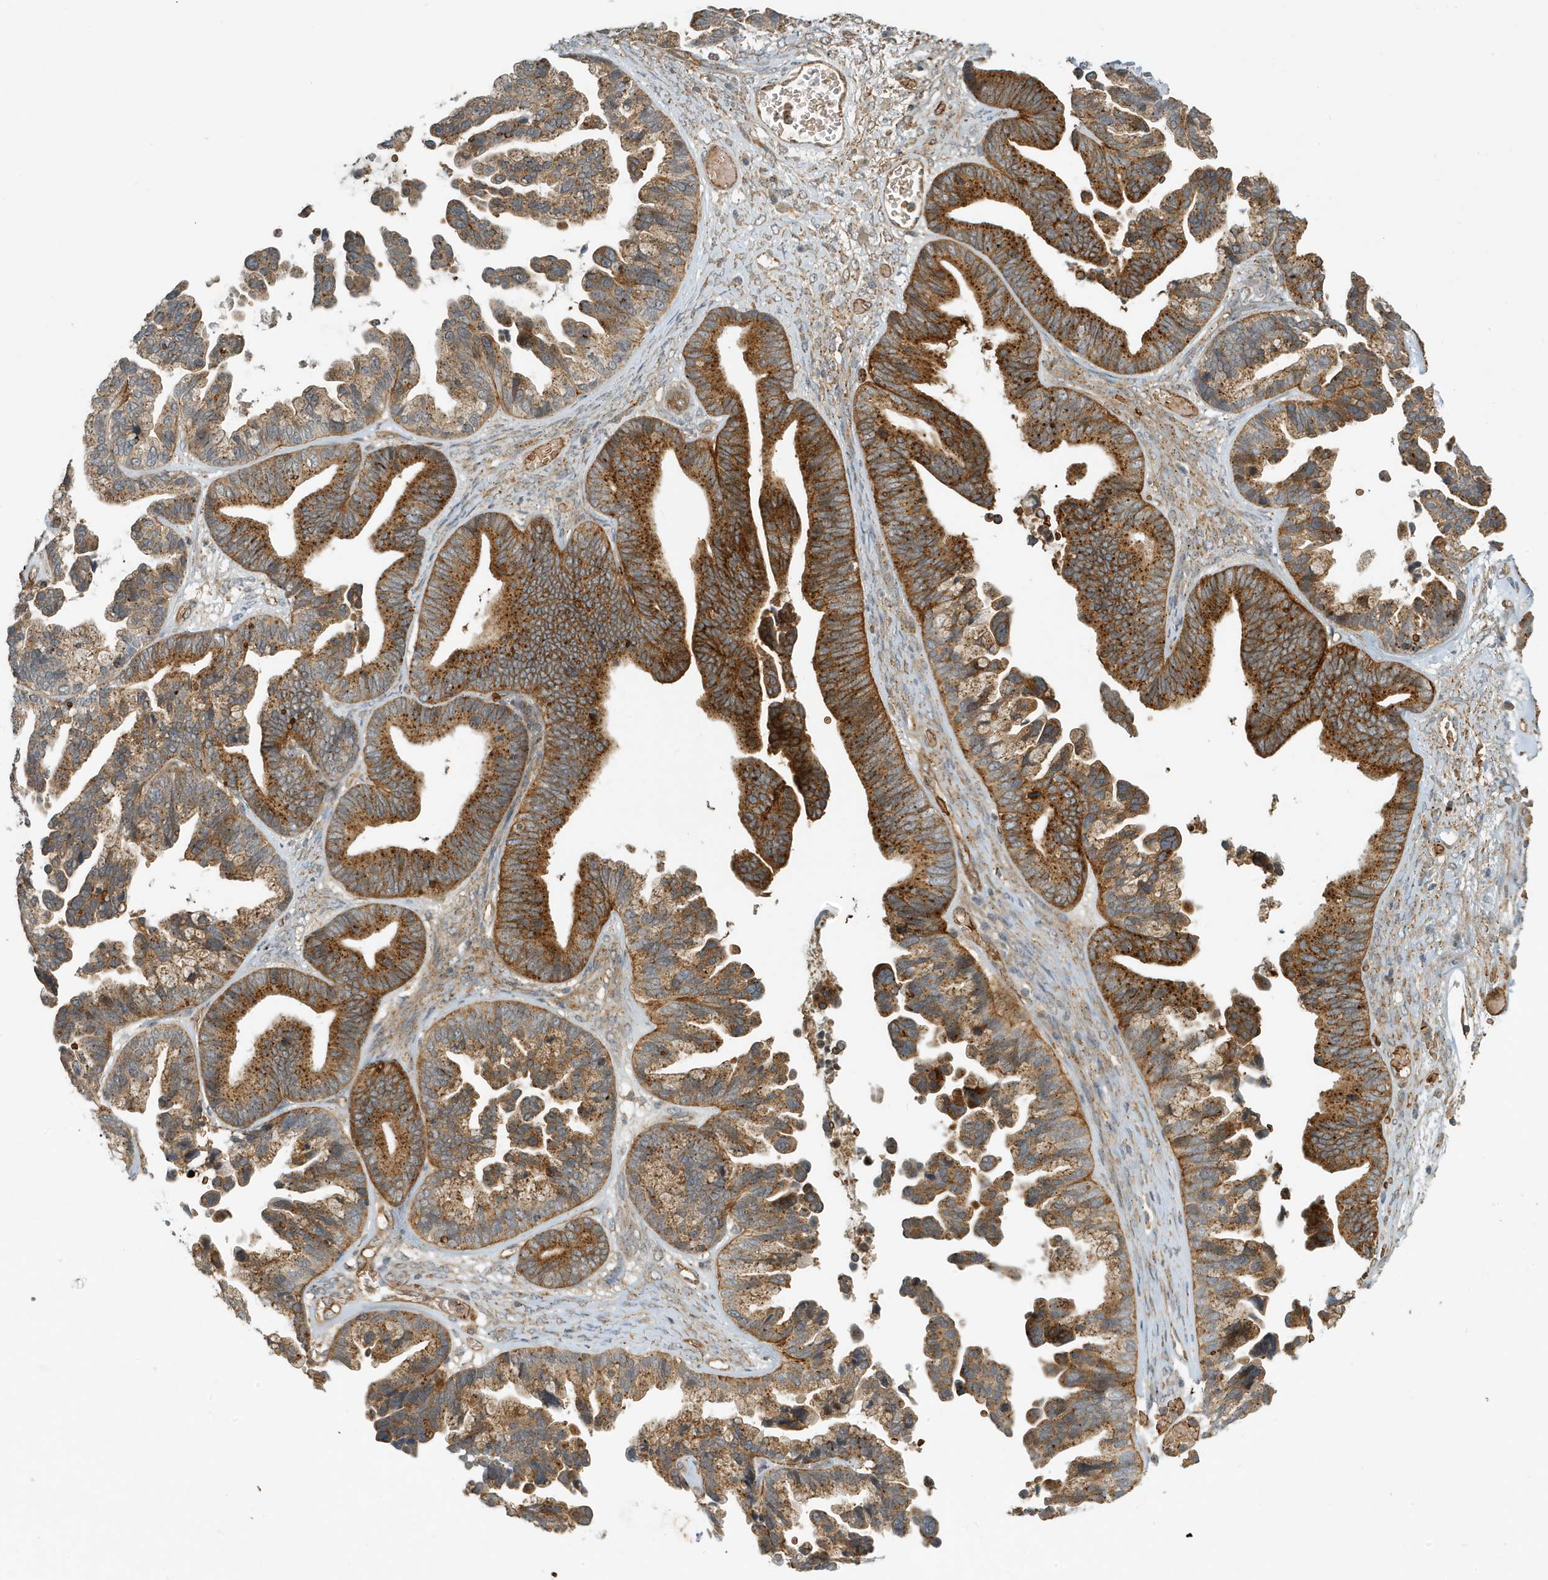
{"staining": {"intensity": "moderate", "quantity": ">75%", "location": "cytoplasmic/membranous"}, "tissue": "ovarian cancer", "cell_type": "Tumor cells", "image_type": "cancer", "snomed": [{"axis": "morphology", "description": "Cystadenocarcinoma, serous, NOS"}, {"axis": "topography", "description": "Ovary"}], "caption": "Tumor cells show medium levels of moderate cytoplasmic/membranous expression in about >75% of cells in serous cystadenocarcinoma (ovarian).", "gene": "FYCO1", "patient": {"sex": "female", "age": 56}}